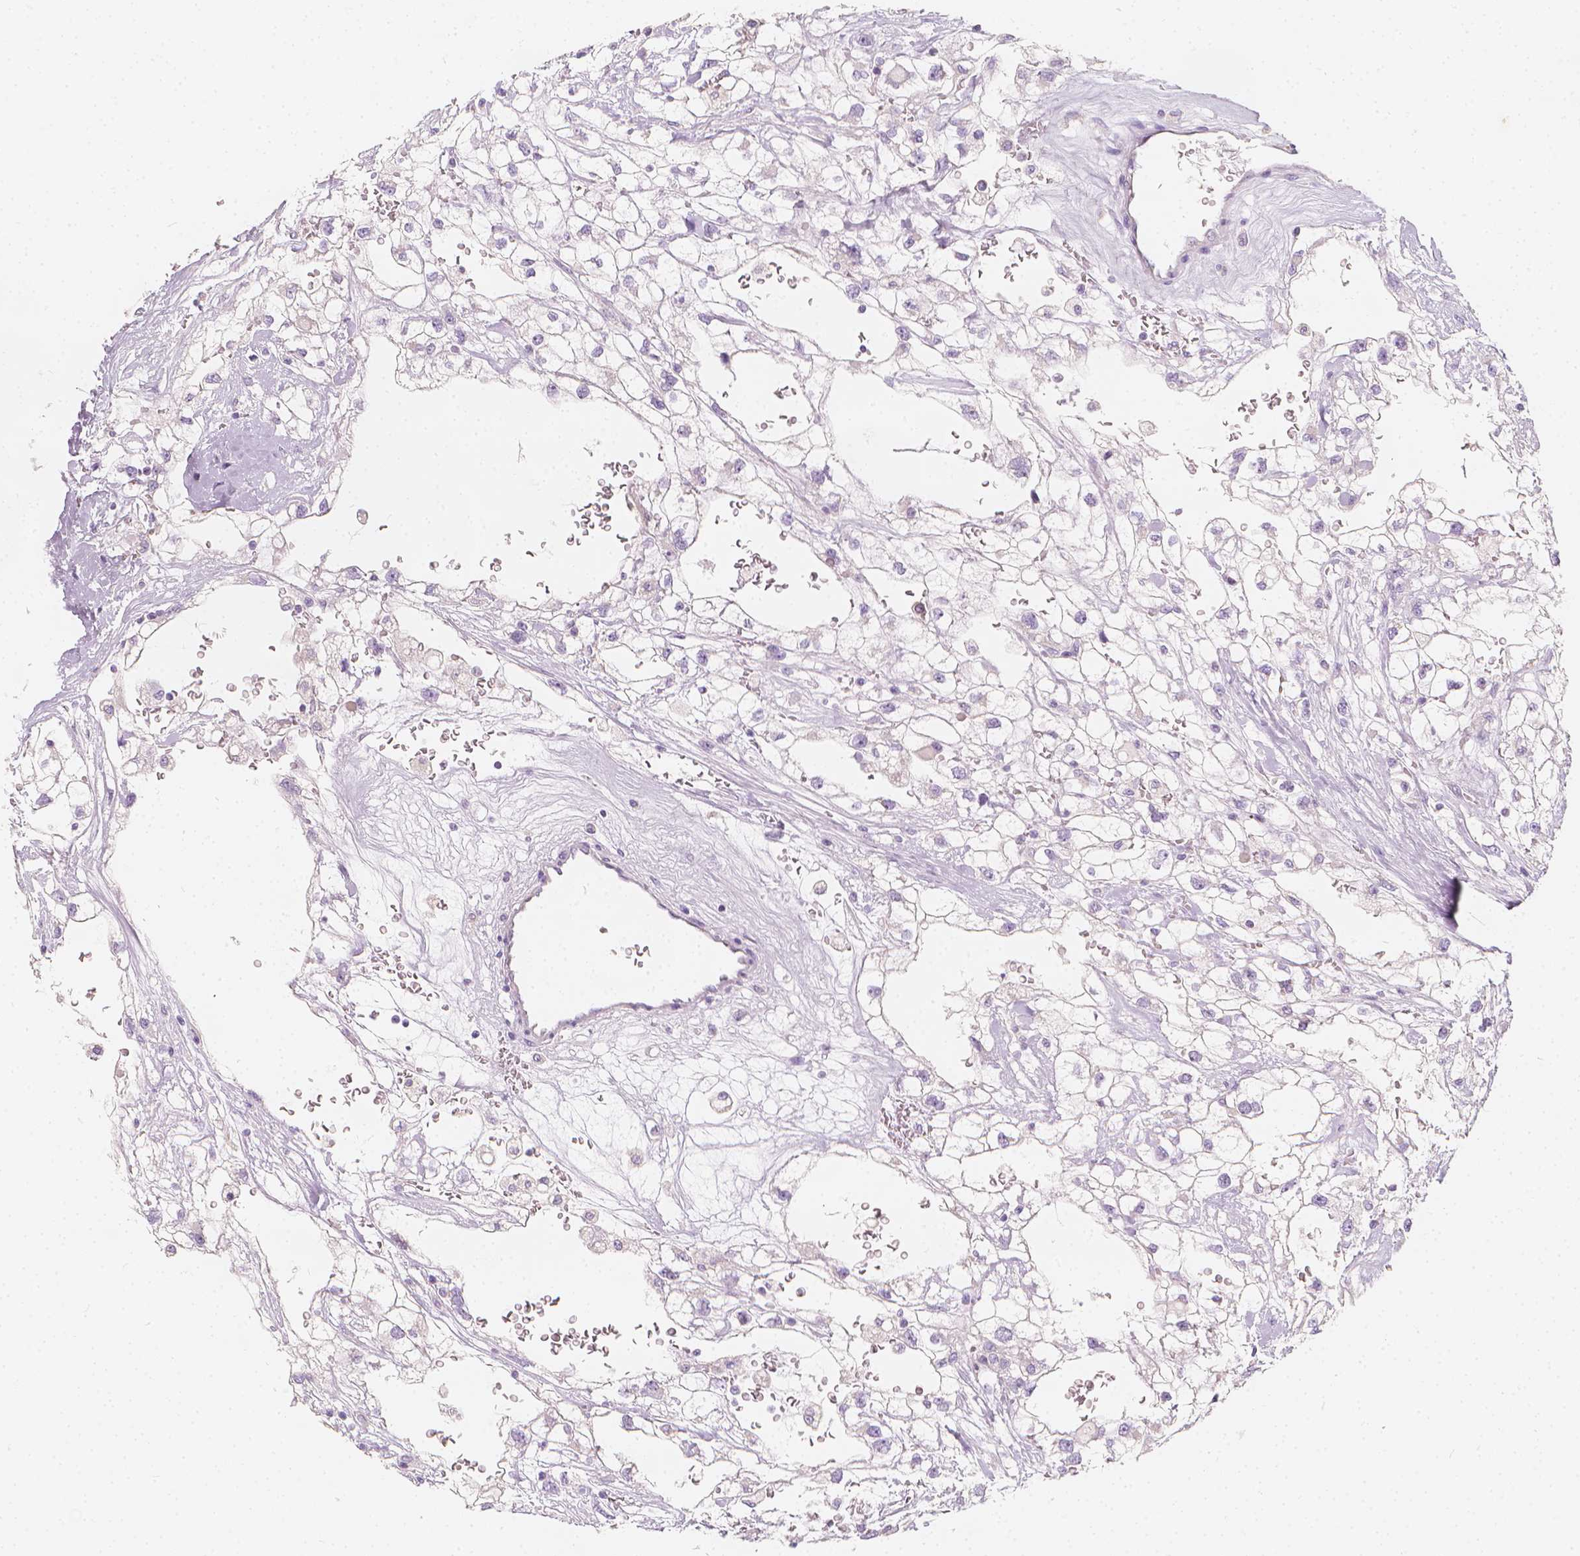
{"staining": {"intensity": "negative", "quantity": "none", "location": "none"}, "tissue": "renal cancer", "cell_type": "Tumor cells", "image_type": "cancer", "snomed": [{"axis": "morphology", "description": "Adenocarcinoma, NOS"}, {"axis": "topography", "description": "Kidney"}], "caption": "The immunohistochemistry micrograph has no significant expression in tumor cells of renal adenocarcinoma tissue.", "gene": "RBFOX1", "patient": {"sex": "male", "age": 59}}